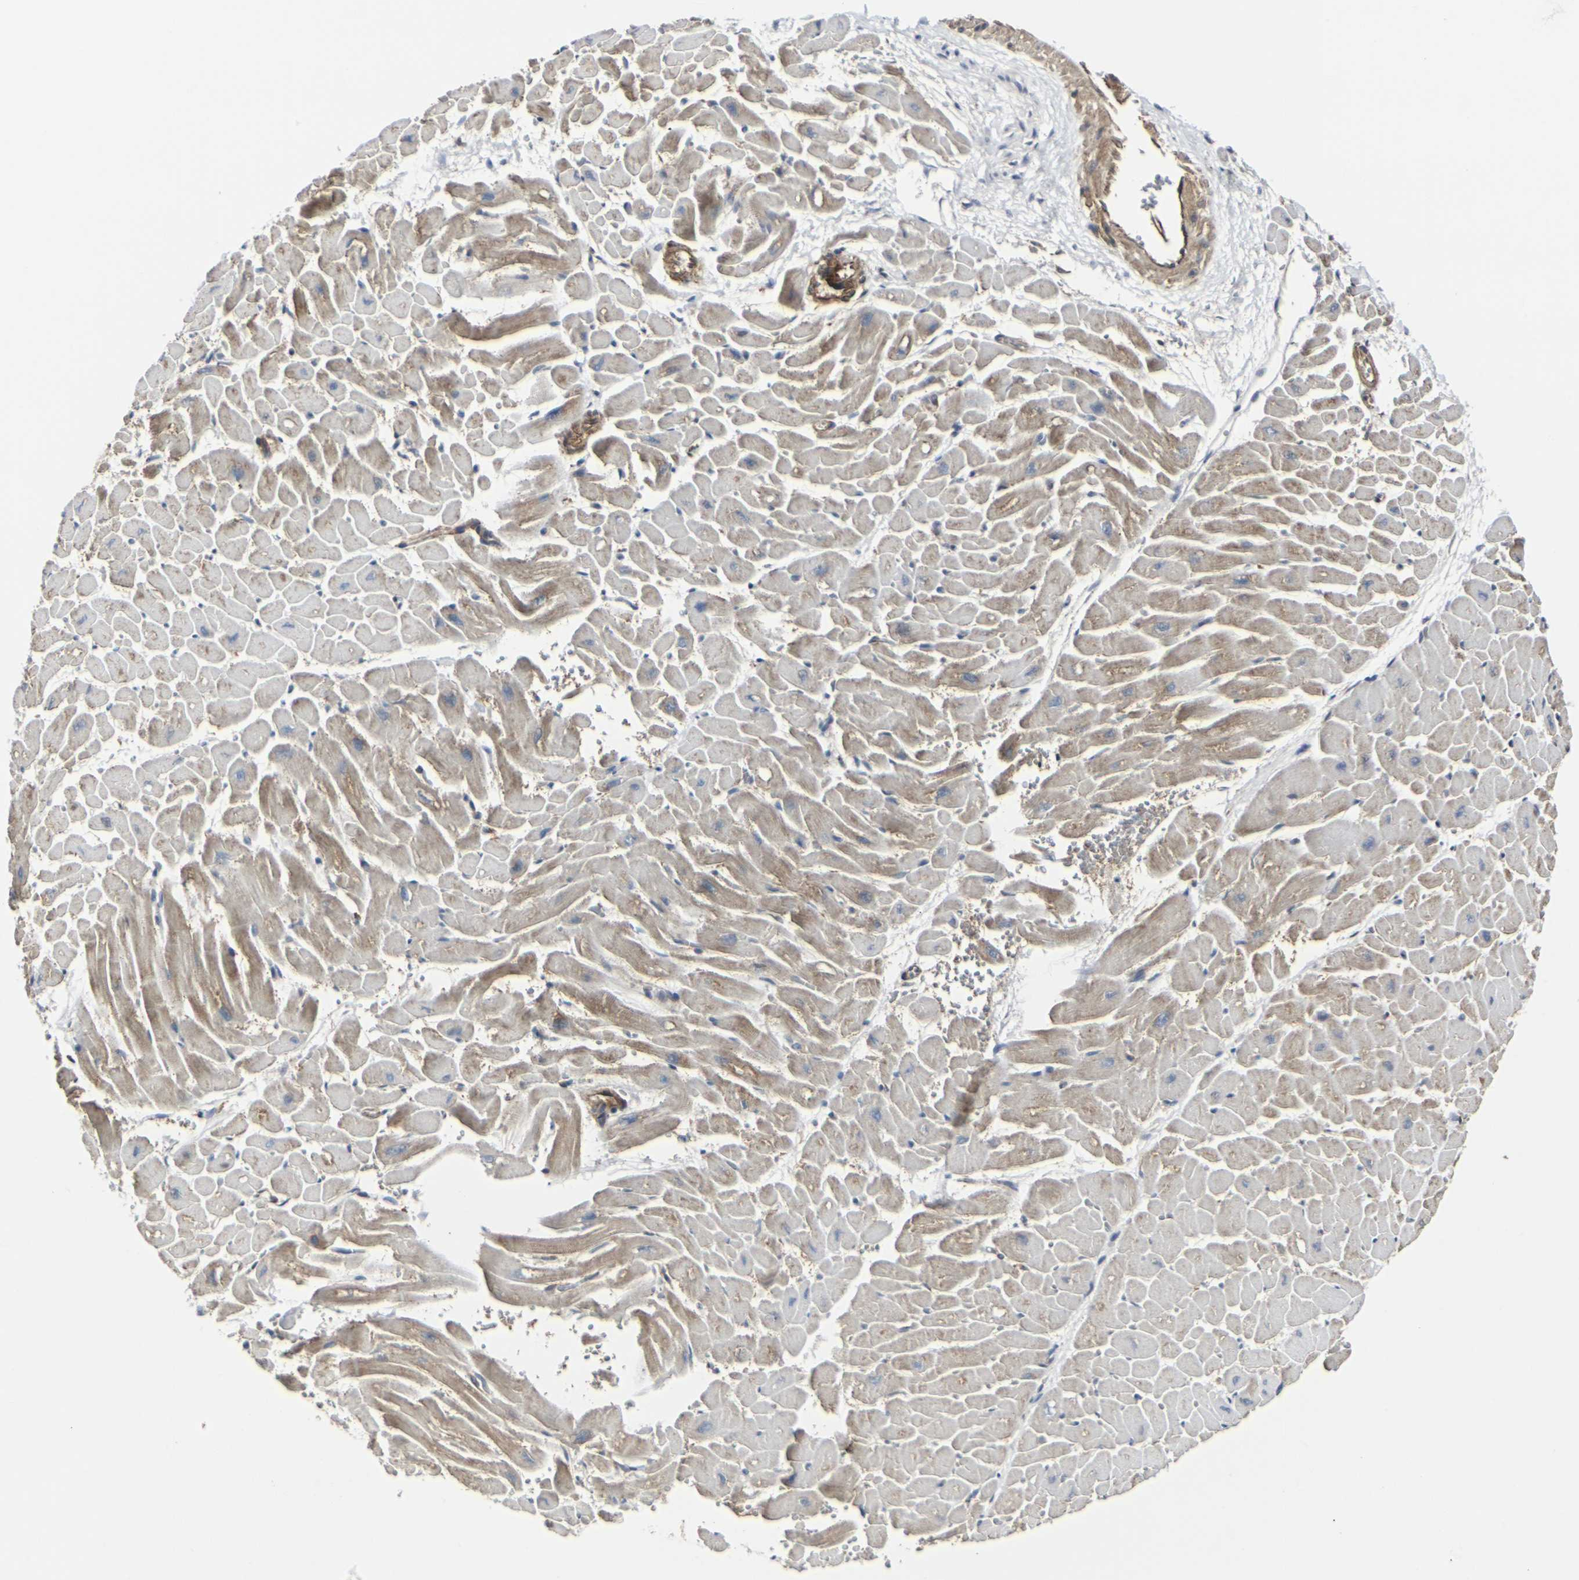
{"staining": {"intensity": "weak", "quantity": ">75%", "location": "cytoplasmic/membranous"}, "tissue": "heart muscle", "cell_type": "Cardiomyocytes", "image_type": "normal", "snomed": [{"axis": "morphology", "description": "Normal tissue, NOS"}, {"axis": "topography", "description": "Heart"}], "caption": "Protein staining of benign heart muscle displays weak cytoplasmic/membranous expression in approximately >75% of cardiomyocytes.", "gene": "MYOF", "patient": {"sex": "male", "age": 45}}